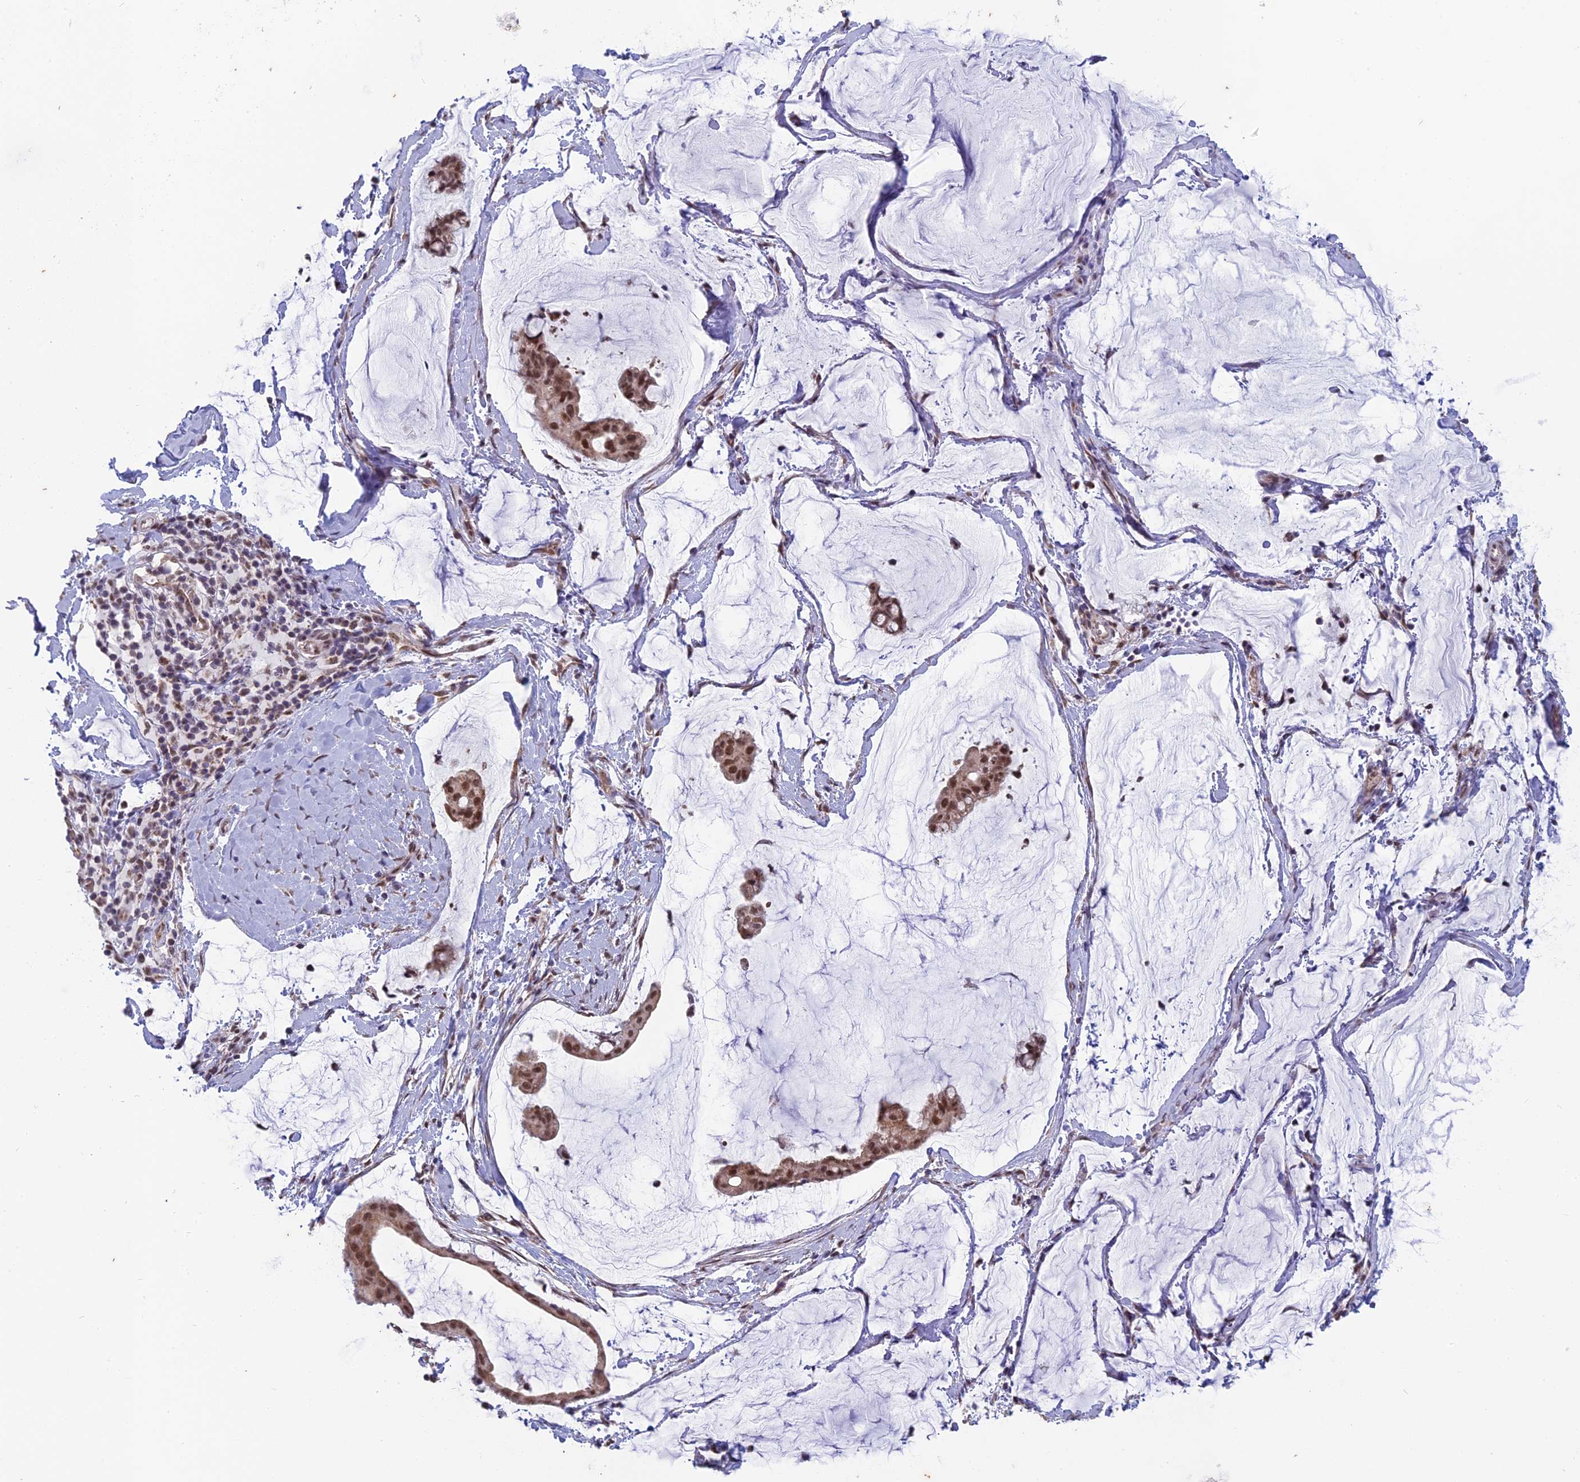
{"staining": {"intensity": "moderate", "quantity": ">75%", "location": "nuclear"}, "tissue": "ovarian cancer", "cell_type": "Tumor cells", "image_type": "cancer", "snomed": [{"axis": "morphology", "description": "Cystadenocarcinoma, mucinous, NOS"}, {"axis": "topography", "description": "Ovary"}], "caption": "Immunohistochemical staining of human ovarian mucinous cystadenocarcinoma displays medium levels of moderate nuclear staining in approximately >75% of tumor cells. (DAB IHC, brown staining for protein, blue staining for nuclei).", "gene": "ARHGAP40", "patient": {"sex": "female", "age": 73}}